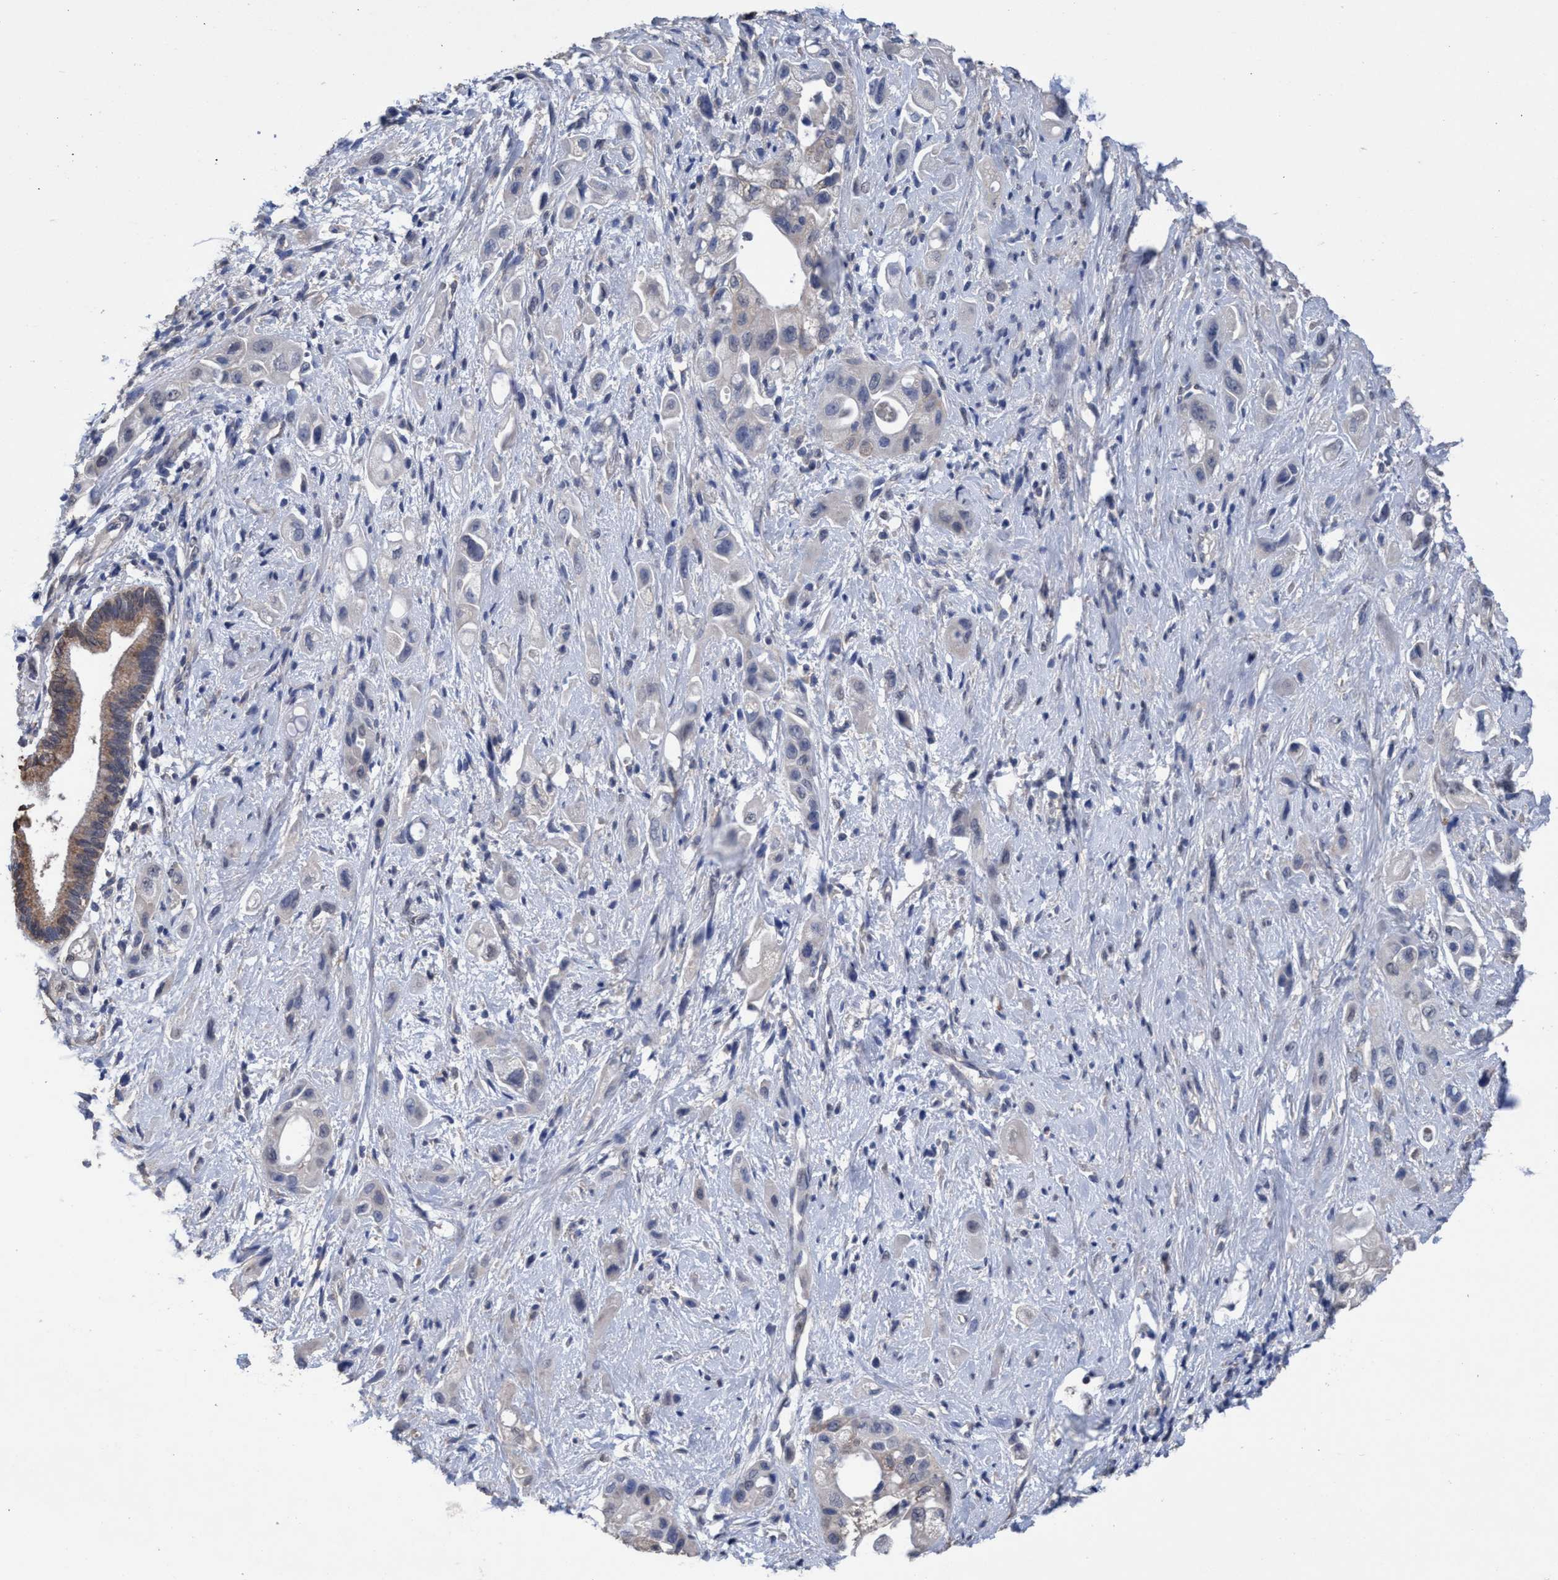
{"staining": {"intensity": "negative", "quantity": "none", "location": "none"}, "tissue": "pancreatic cancer", "cell_type": "Tumor cells", "image_type": "cancer", "snomed": [{"axis": "morphology", "description": "Adenocarcinoma, NOS"}, {"axis": "topography", "description": "Pancreas"}], "caption": "Immunohistochemistry (IHC) of human adenocarcinoma (pancreatic) exhibits no staining in tumor cells. (DAB (3,3'-diaminobenzidine) immunohistochemistry, high magnification).", "gene": "GLOD4", "patient": {"sex": "female", "age": 66}}